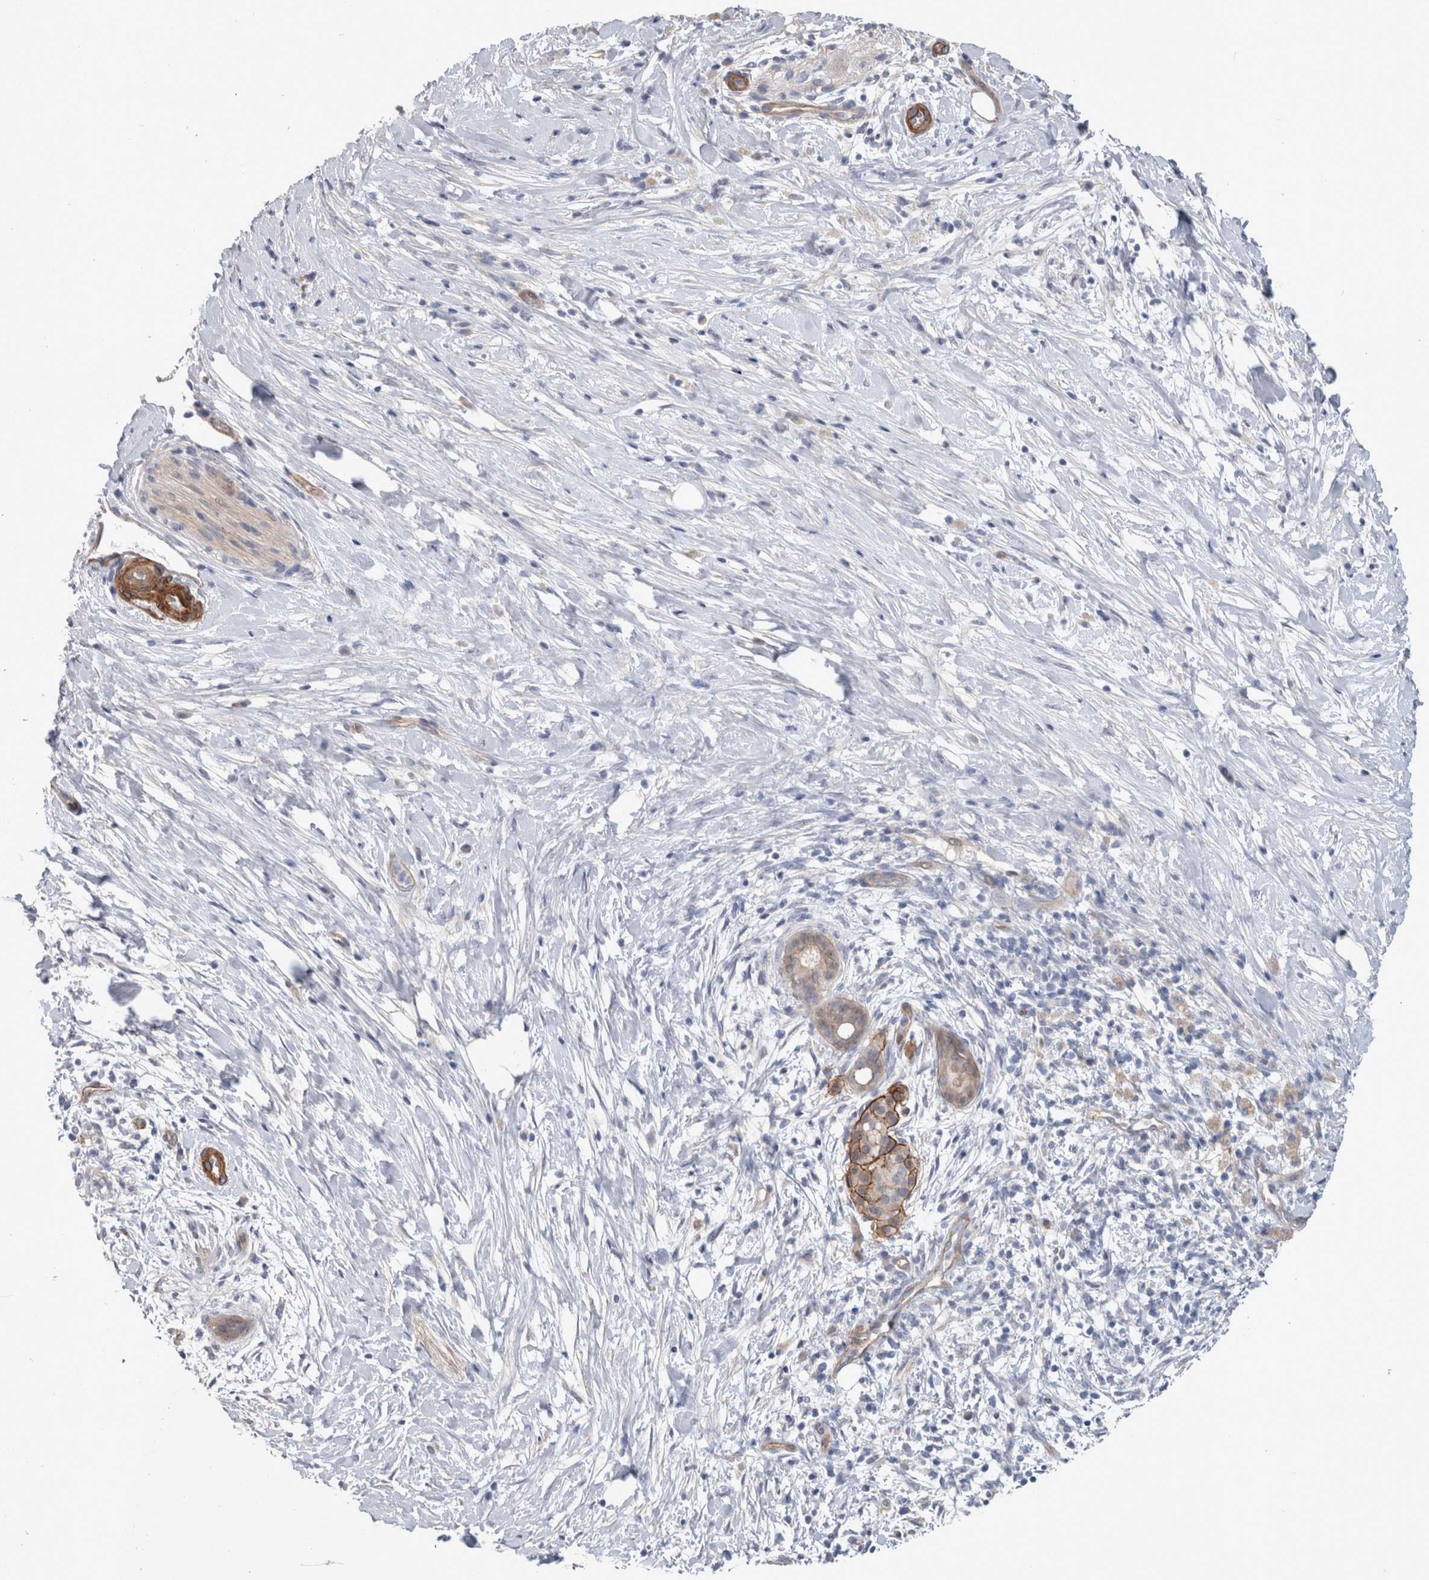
{"staining": {"intensity": "moderate", "quantity": "25%-75%", "location": "cytoplasmic/membranous"}, "tissue": "pancreatic cancer", "cell_type": "Tumor cells", "image_type": "cancer", "snomed": [{"axis": "morphology", "description": "Adenocarcinoma, NOS"}, {"axis": "topography", "description": "Pancreas"}], "caption": "Pancreatic cancer (adenocarcinoma) tissue displays moderate cytoplasmic/membranous expression in about 25%-75% of tumor cells, visualized by immunohistochemistry. Using DAB (3,3'-diaminobenzidine) (brown) and hematoxylin (blue) stains, captured at high magnification using brightfield microscopy.", "gene": "BCAM", "patient": {"sex": "male", "age": 58}}